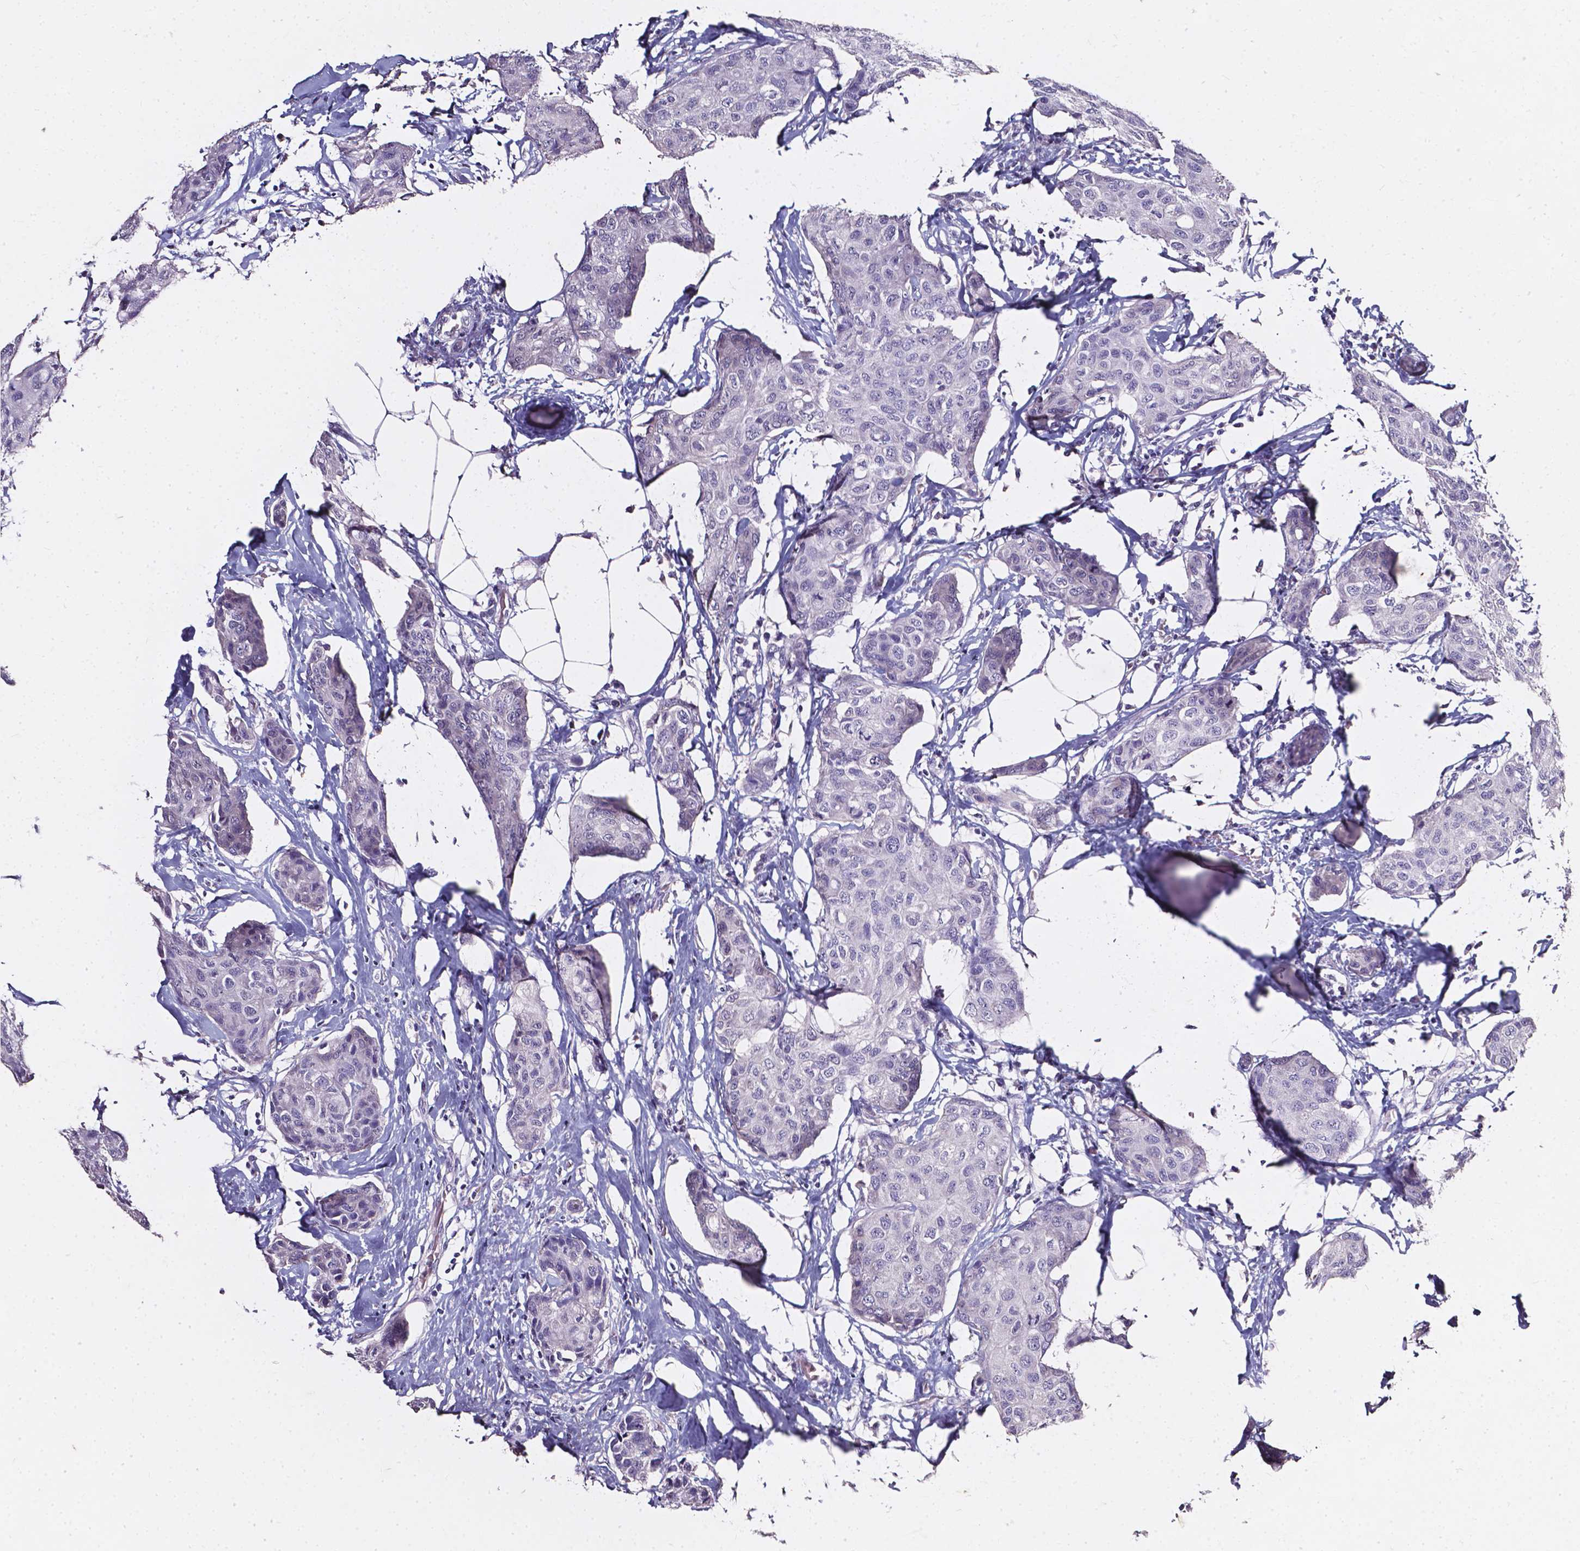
{"staining": {"intensity": "negative", "quantity": "none", "location": "none"}, "tissue": "breast cancer", "cell_type": "Tumor cells", "image_type": "cancer", "snomed": [{"axis": "morphology", "description": "Duct carcinoma"}, {"axis": "topography", "description": "Breast"}], "caption": "This is an immunohistochemistry histopathology image of breast cancer. There is no expression in tumor cells.", "gene": "AKR1B10", "patient": {"sex": "female", "age": 80}}